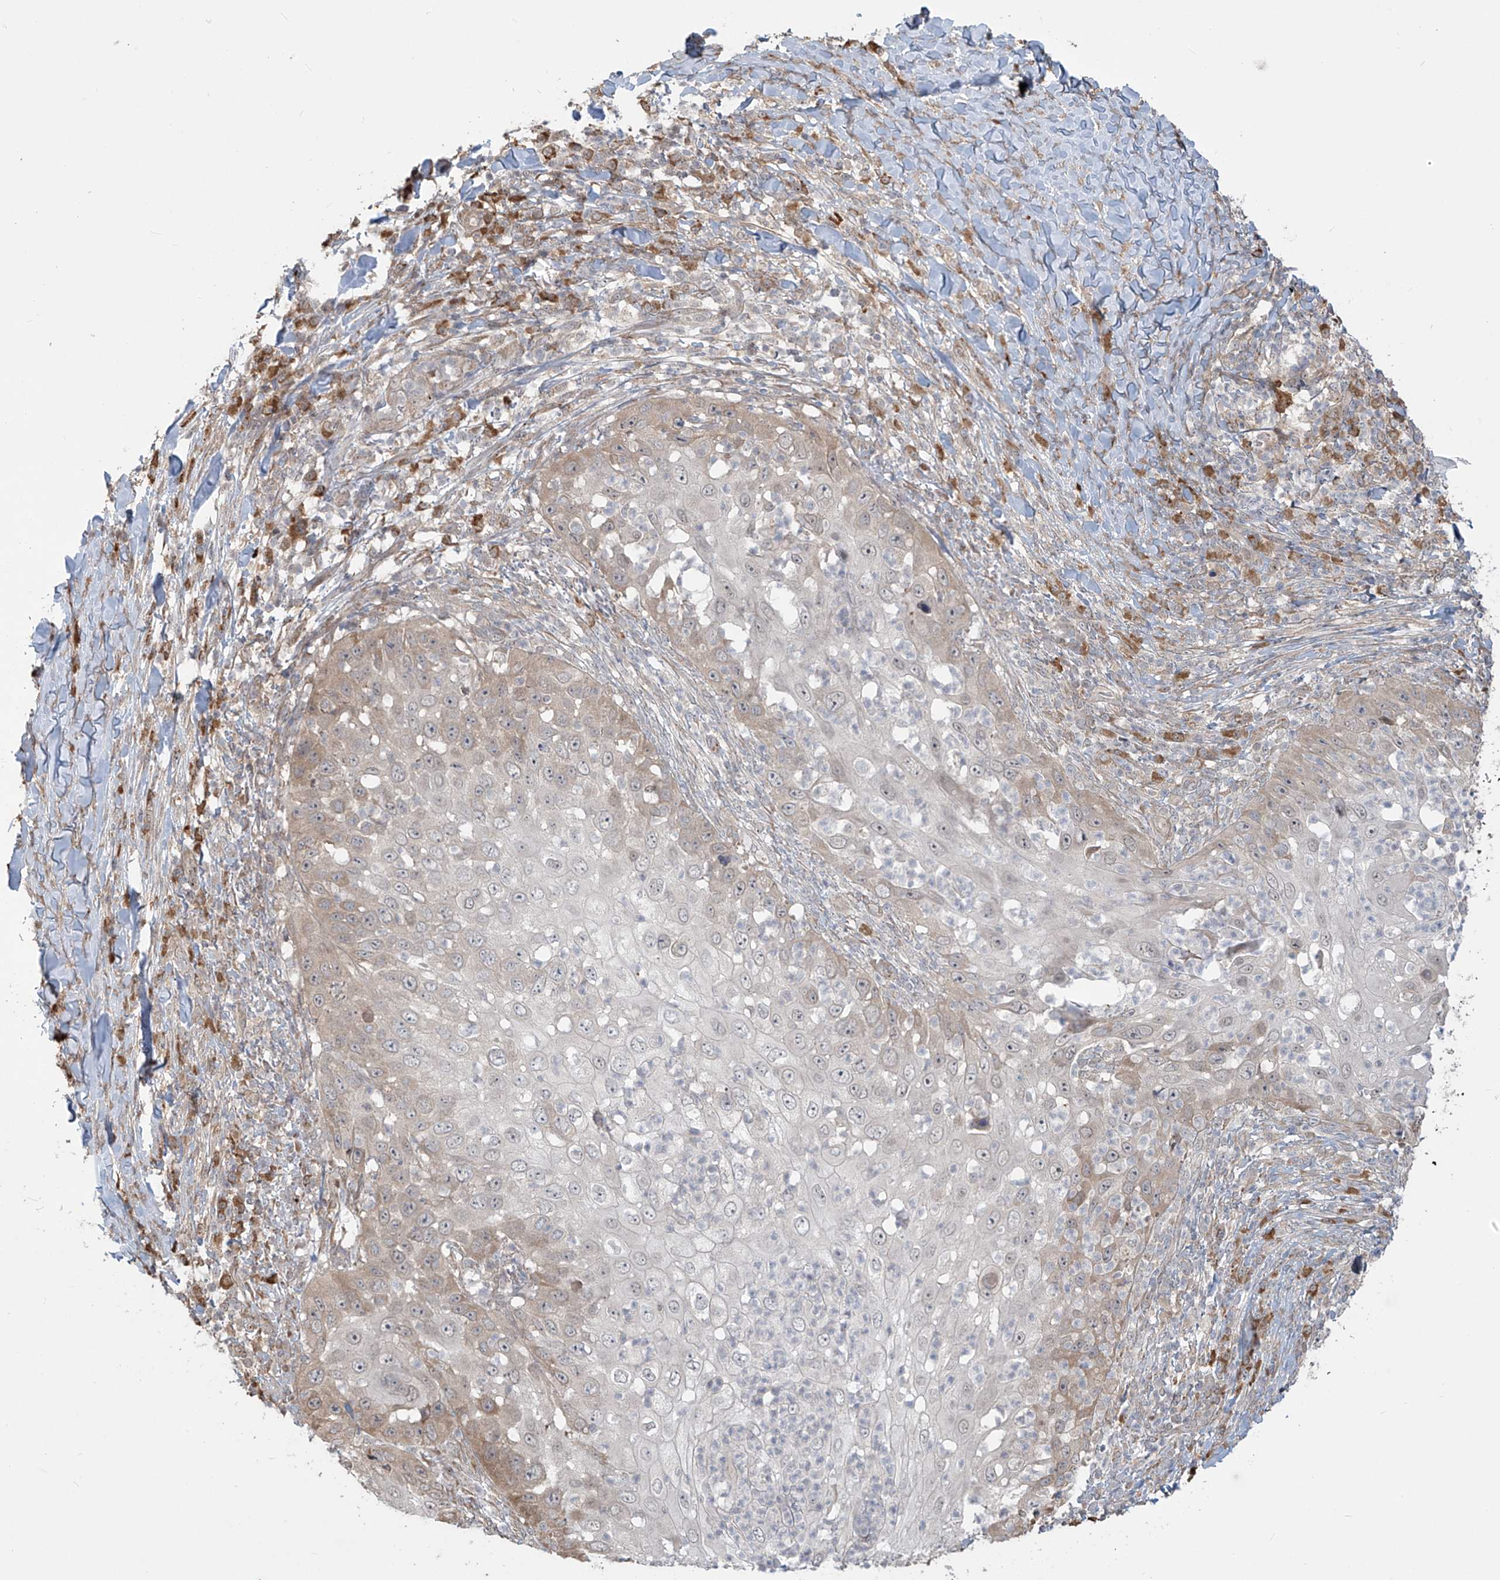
{"staining": {"intensity": "weak", "quantity": "25%-75%", "location": "cytoplasmic/membranous"}, "tissue": "skin cancer", "cell_type": "Tumor cells", "image_type": "cancer", "snomed": [{"axis": "morphology", "description": "Squamous cell carcinoma, NOS"}, {"axis": "topography", "description": "Skin"}], "caption": "Immunohistochemistry (IHC) micrograph of skin cancer stained for a protein (brown), which shows low levels of weak cytoplasmic/membranous expression in about 25%-75% of tumor cells.", "gene": "PLEKHM3", "patient": {"sex": "female", "age": 44}}